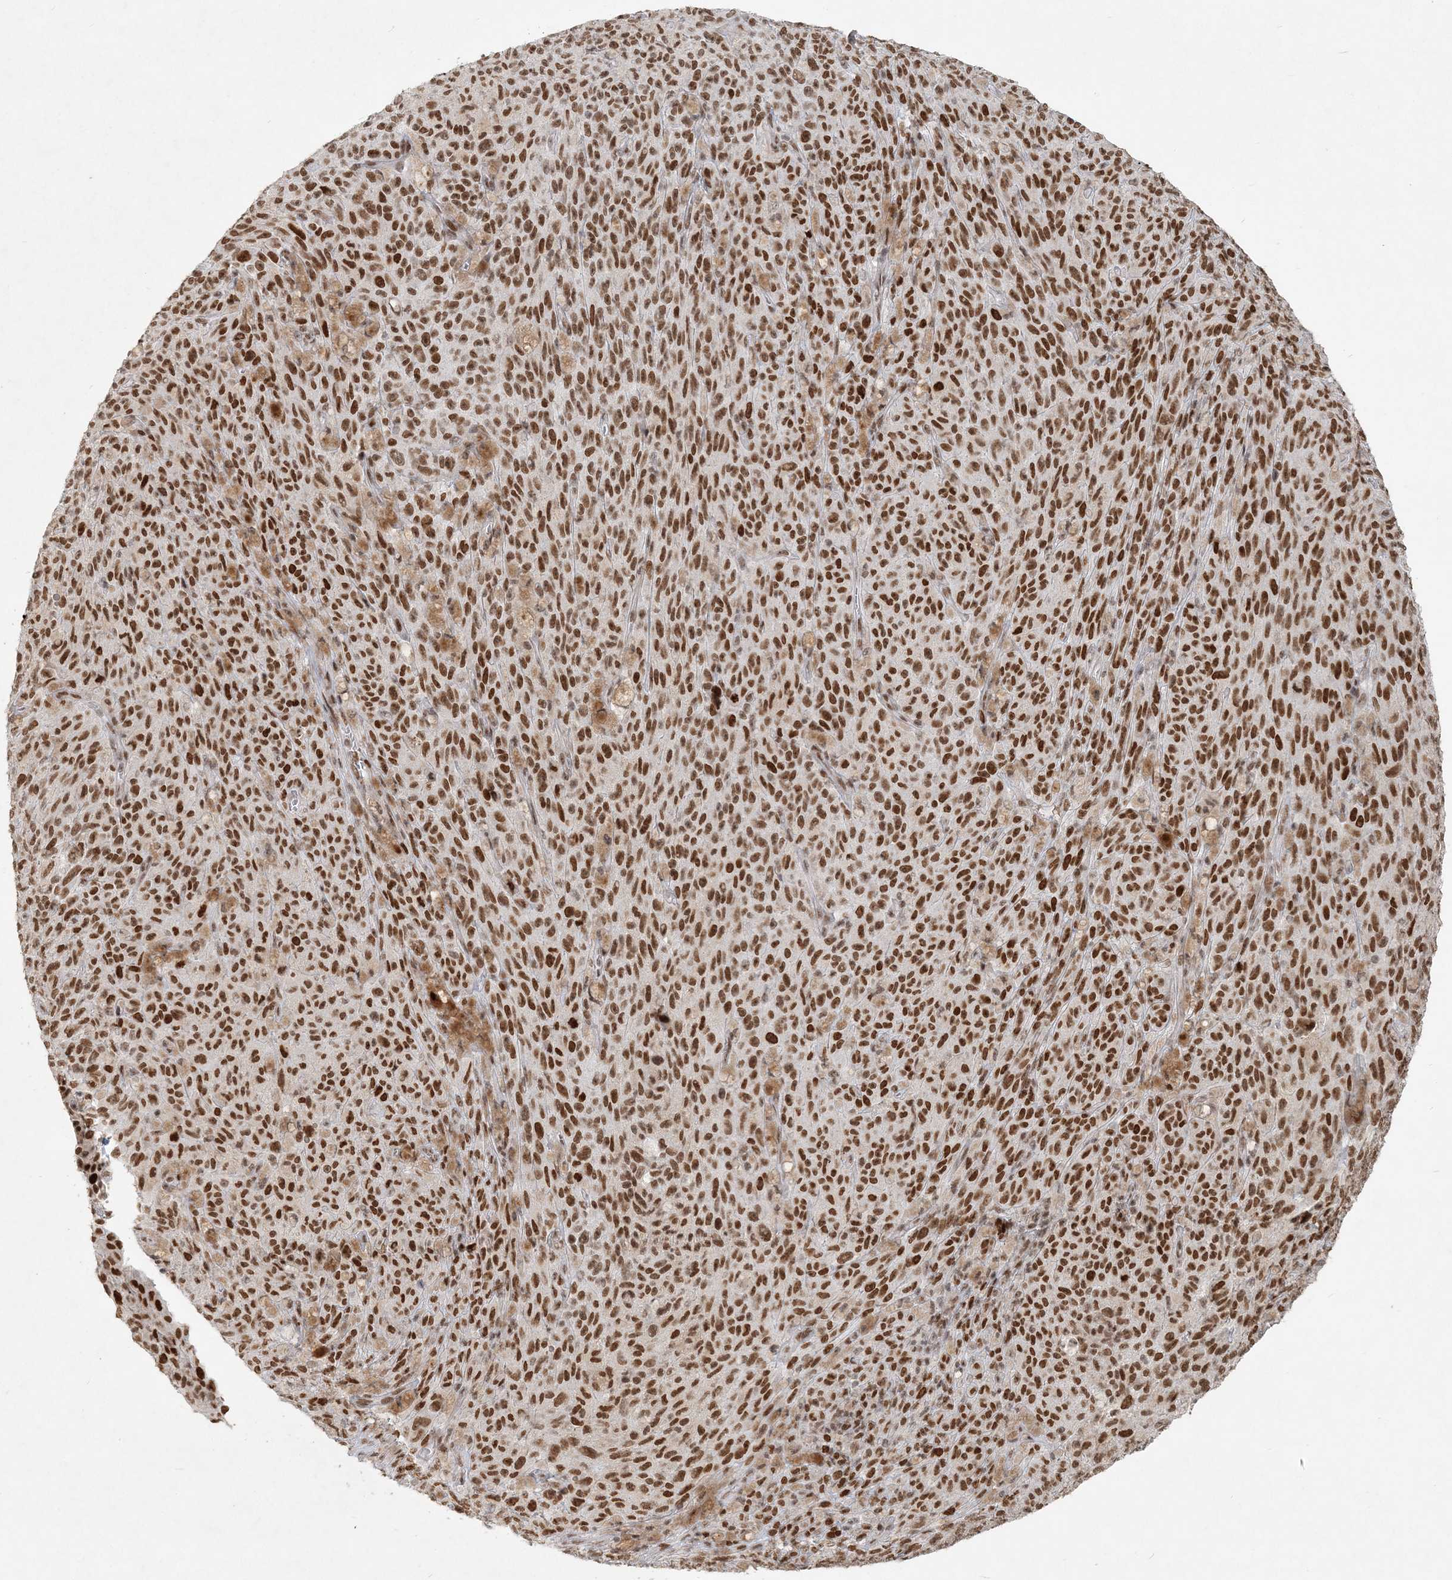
{"staining": {"intensity": "strong", "quantity": ">75%", "location": "nuclear"}, "tissue": "melanoma", "cell_type": "Tumor cells", "image_type": "cancer", "snomed": [{"axis": "morphology", "description": "Malignant melanoma, NOS"}, {"axis": "topography", "description": "Skin"}], "caption": "Immunohistochemical staining of human melanoma reveals high levels of strong nuclear protein expression in approximately >75% of tumor cells.", "gene": "BAZ1B", "patient": {"sex": "female", "age": 82}}